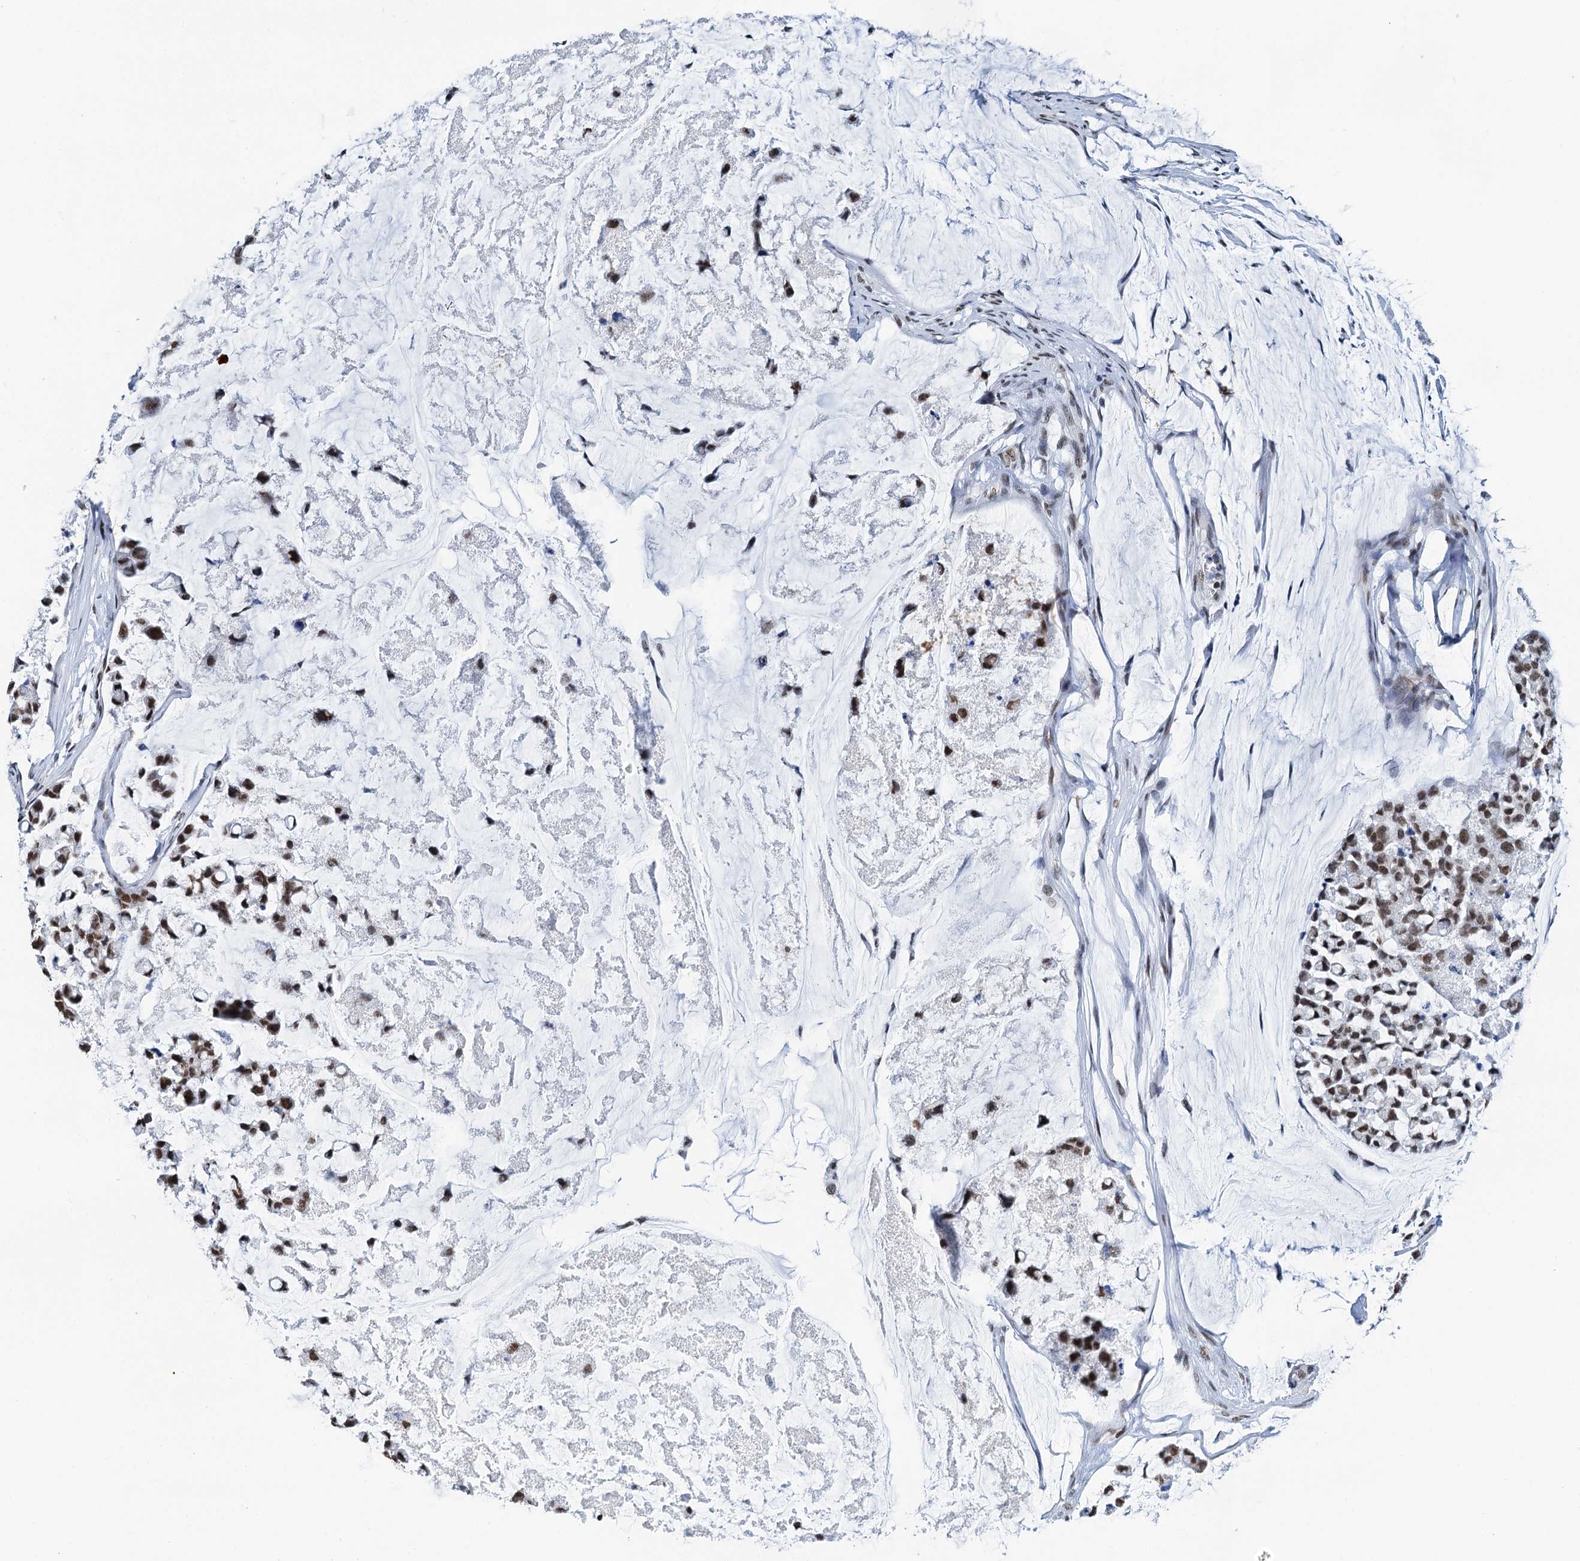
{"staining": {"intensity": "moderate", "quantity": ">75%", "location": "nuclear"}, "tissue": "stomach cancer", "cell_type": "Tumor cells", "image_type": "cancer", "snomed": [{"axis": "morphology", "description": "Adenocarcinoma, NOS"}, {"axis": "topography", "description": "Stomach, lower"}], "caption": "Protein expression by immunohistochemistry (IHC) displays moderate nuclear positivity in approximately >75% of tumor cells in stomach adenocarcinoma. (IHC, brightfield microscopy, high magnification).", "gene": "SLTM", "patient": {"sex": "male", "age": 67}}